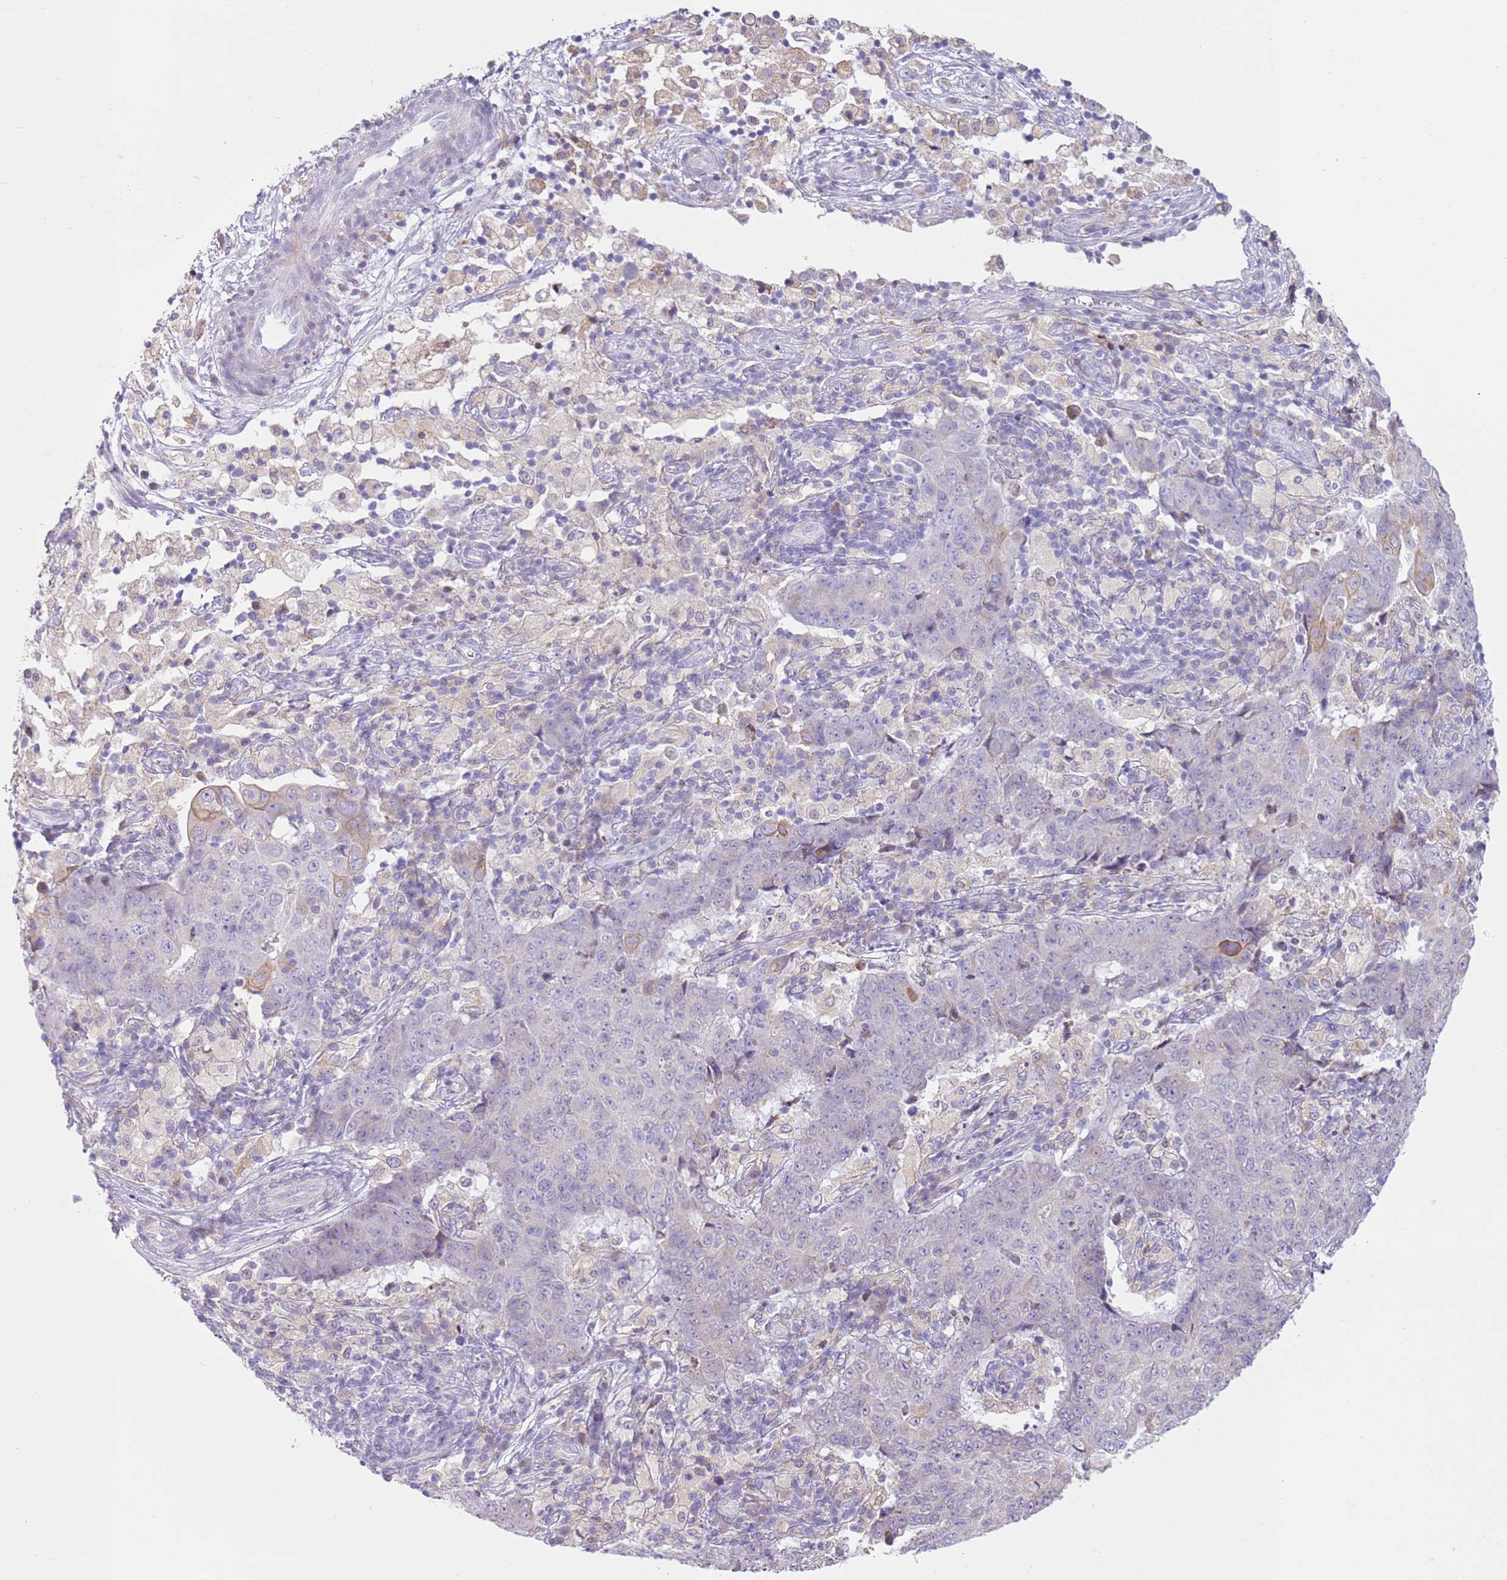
{"staining": {"intensity": "negative", "quantity": "none", "location": "none"}, "tissue": "ovarian cancer", "cell_type": "Tumor cells", "image_type": "cancer", "snomed": [{"axis": "morphology", "description": "Carcinoma, endometroid"}, {"axis": "topography", "description": "Ovary"}], "caption": "The micrograph demonstrates no staining of tumor cells in ovarian cancer.", "gene": "OAF", "patient": {"sex": "female", "age": 42}}